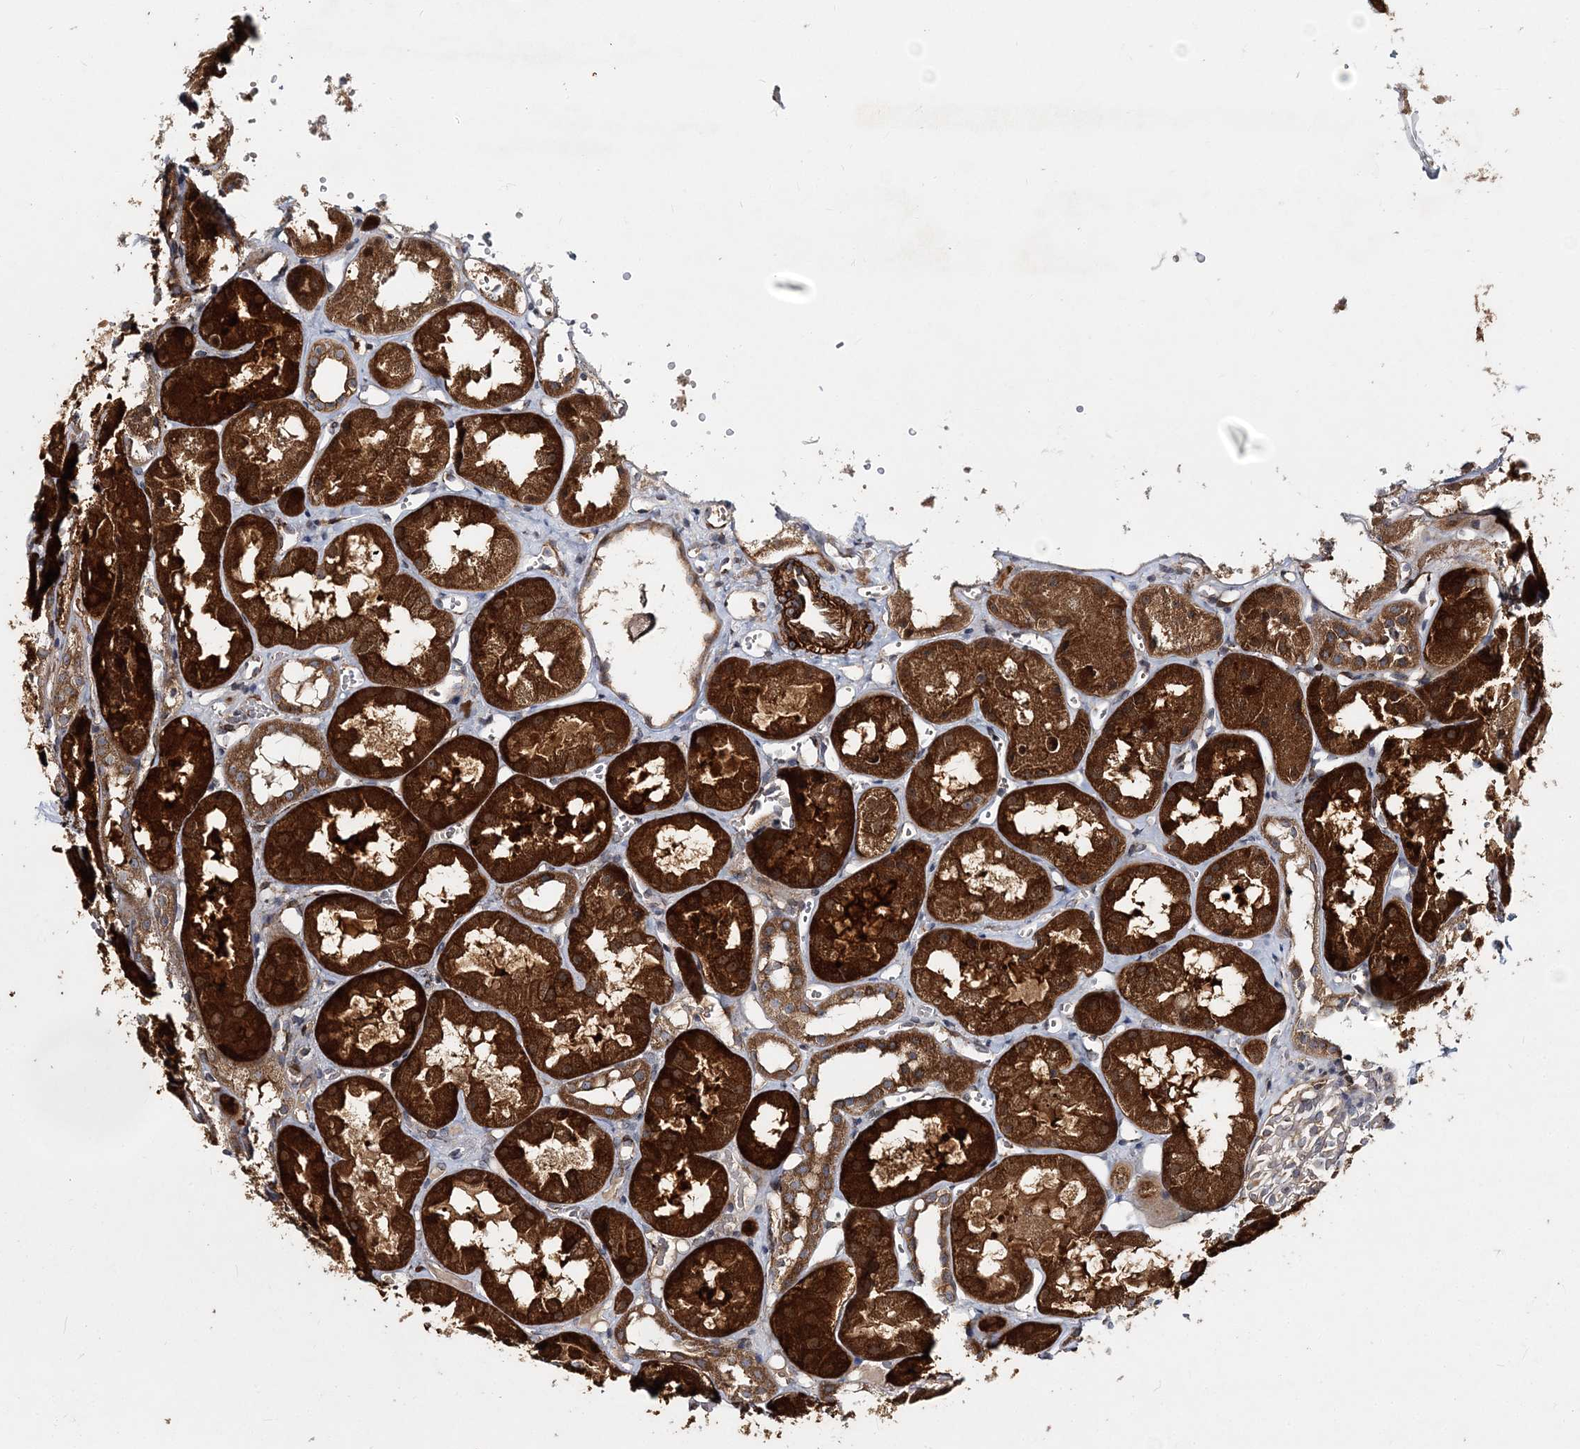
{"staining": {"intensity": "moderate", "quantity": "<25%", "location": "cytoplasmic/membranous"}, "tissue": "kidney", "cell_type": "Cells in glomeruli", "image_type": "normal", "snomed": [{"axis": "morphology", "description": "Normal tissue, NOS"}, {"axis": "topography", "description": "Kidney"}], "caption": "This image displays immunohistochemistry staining of normal human kidney, with low moderate cytoplasmic/membranous positivity in about <25% of cells in glomeruli.", "gene": "NBAS", "patient": {"sex": "male", "age": 16}}